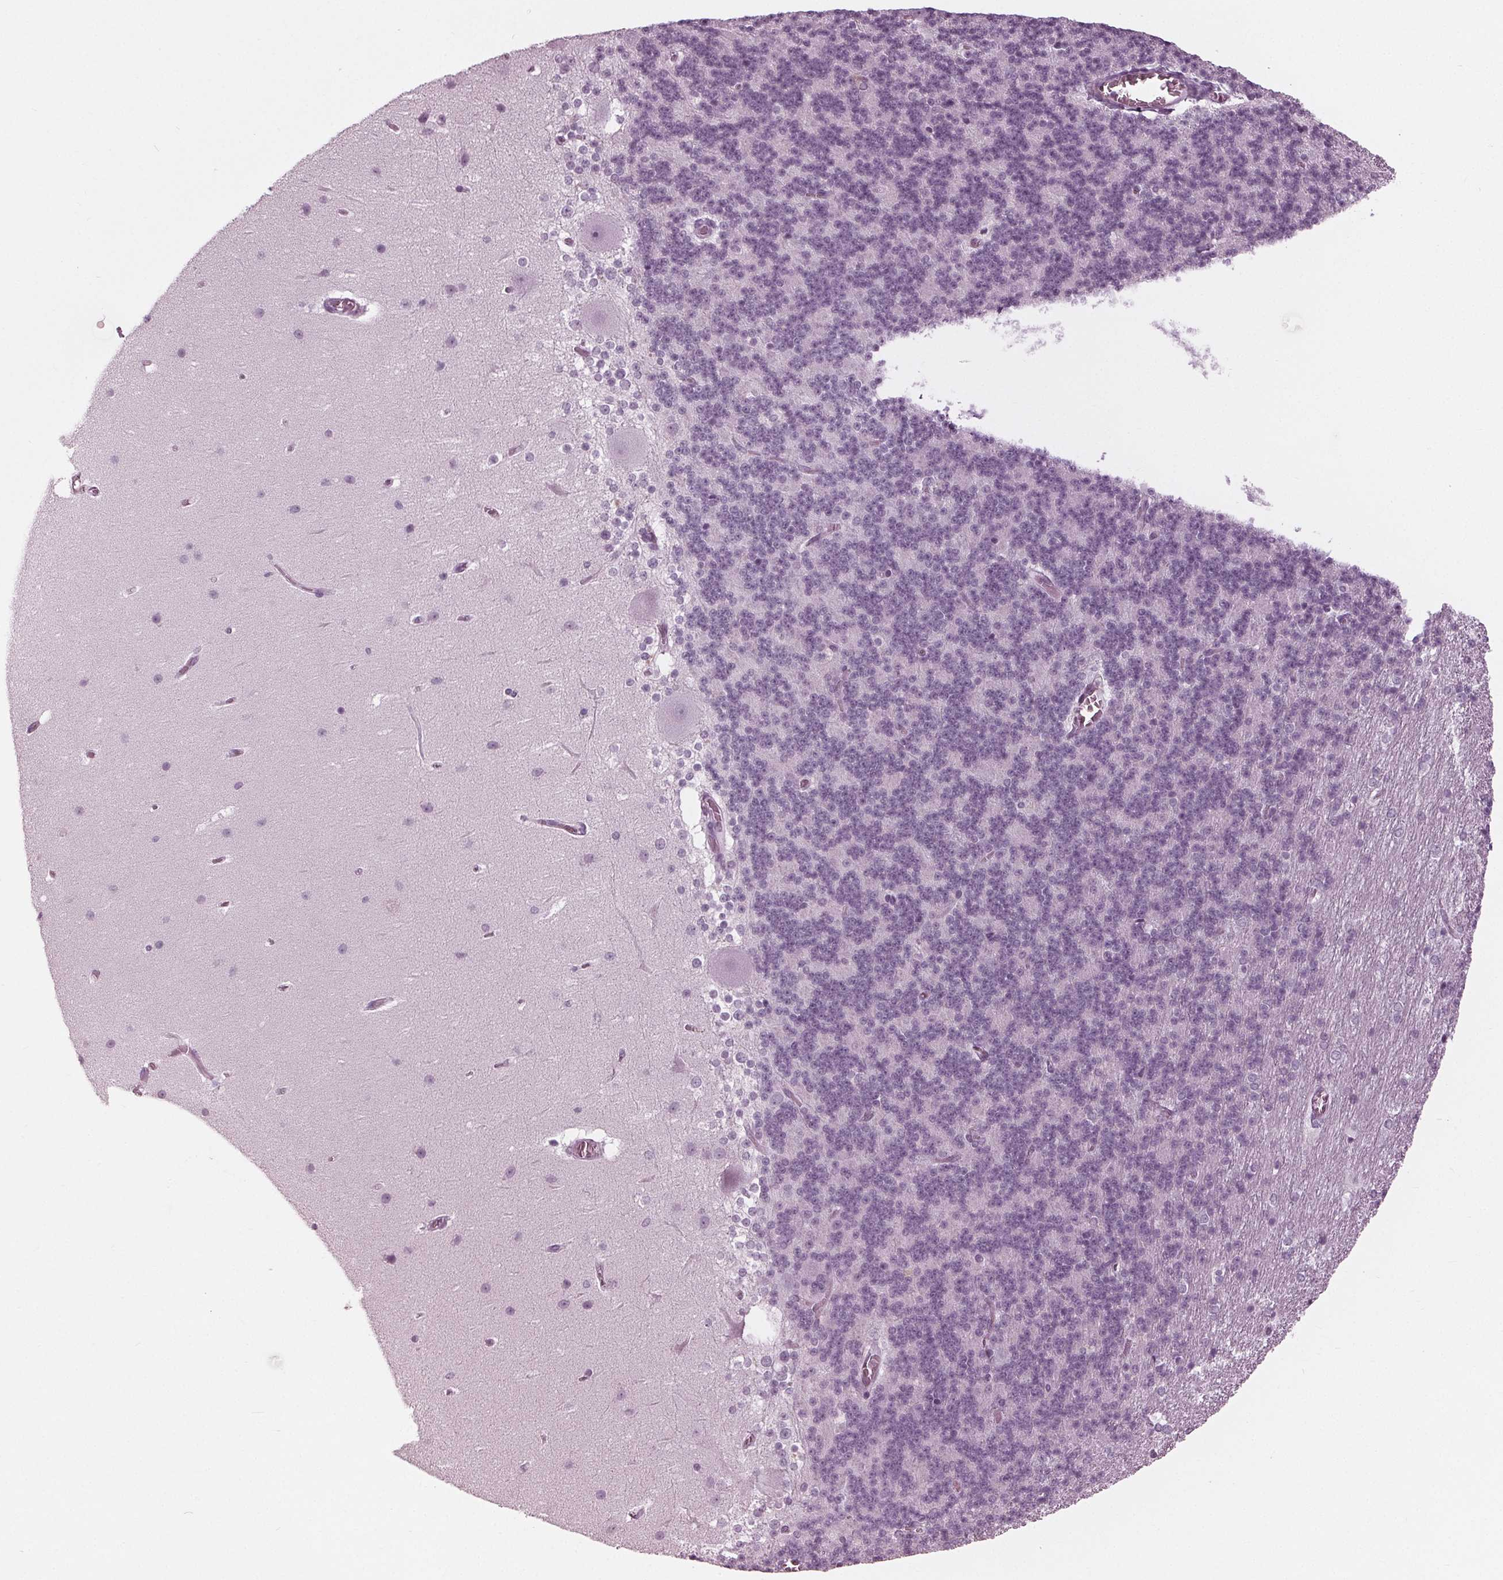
{"staining": {"intensity": "negative", "quantity": "none", "location": "none"}, "tissue": "cerebellum", "cell_type": "Cells in granular layer", "image_type": "normal", "snomed": [{"axis": "morphology", "description": "Normal tissue, NOS"}, {"axis": "topography", "description": "Cerebellum"}], "caption": "IHC histopathology image of normal human cerebellum stained for a protein (brown), which displays no expression in cells in granular layer.", "gene": "KRT28", "patient": {"sex": "female", "age": 19}}